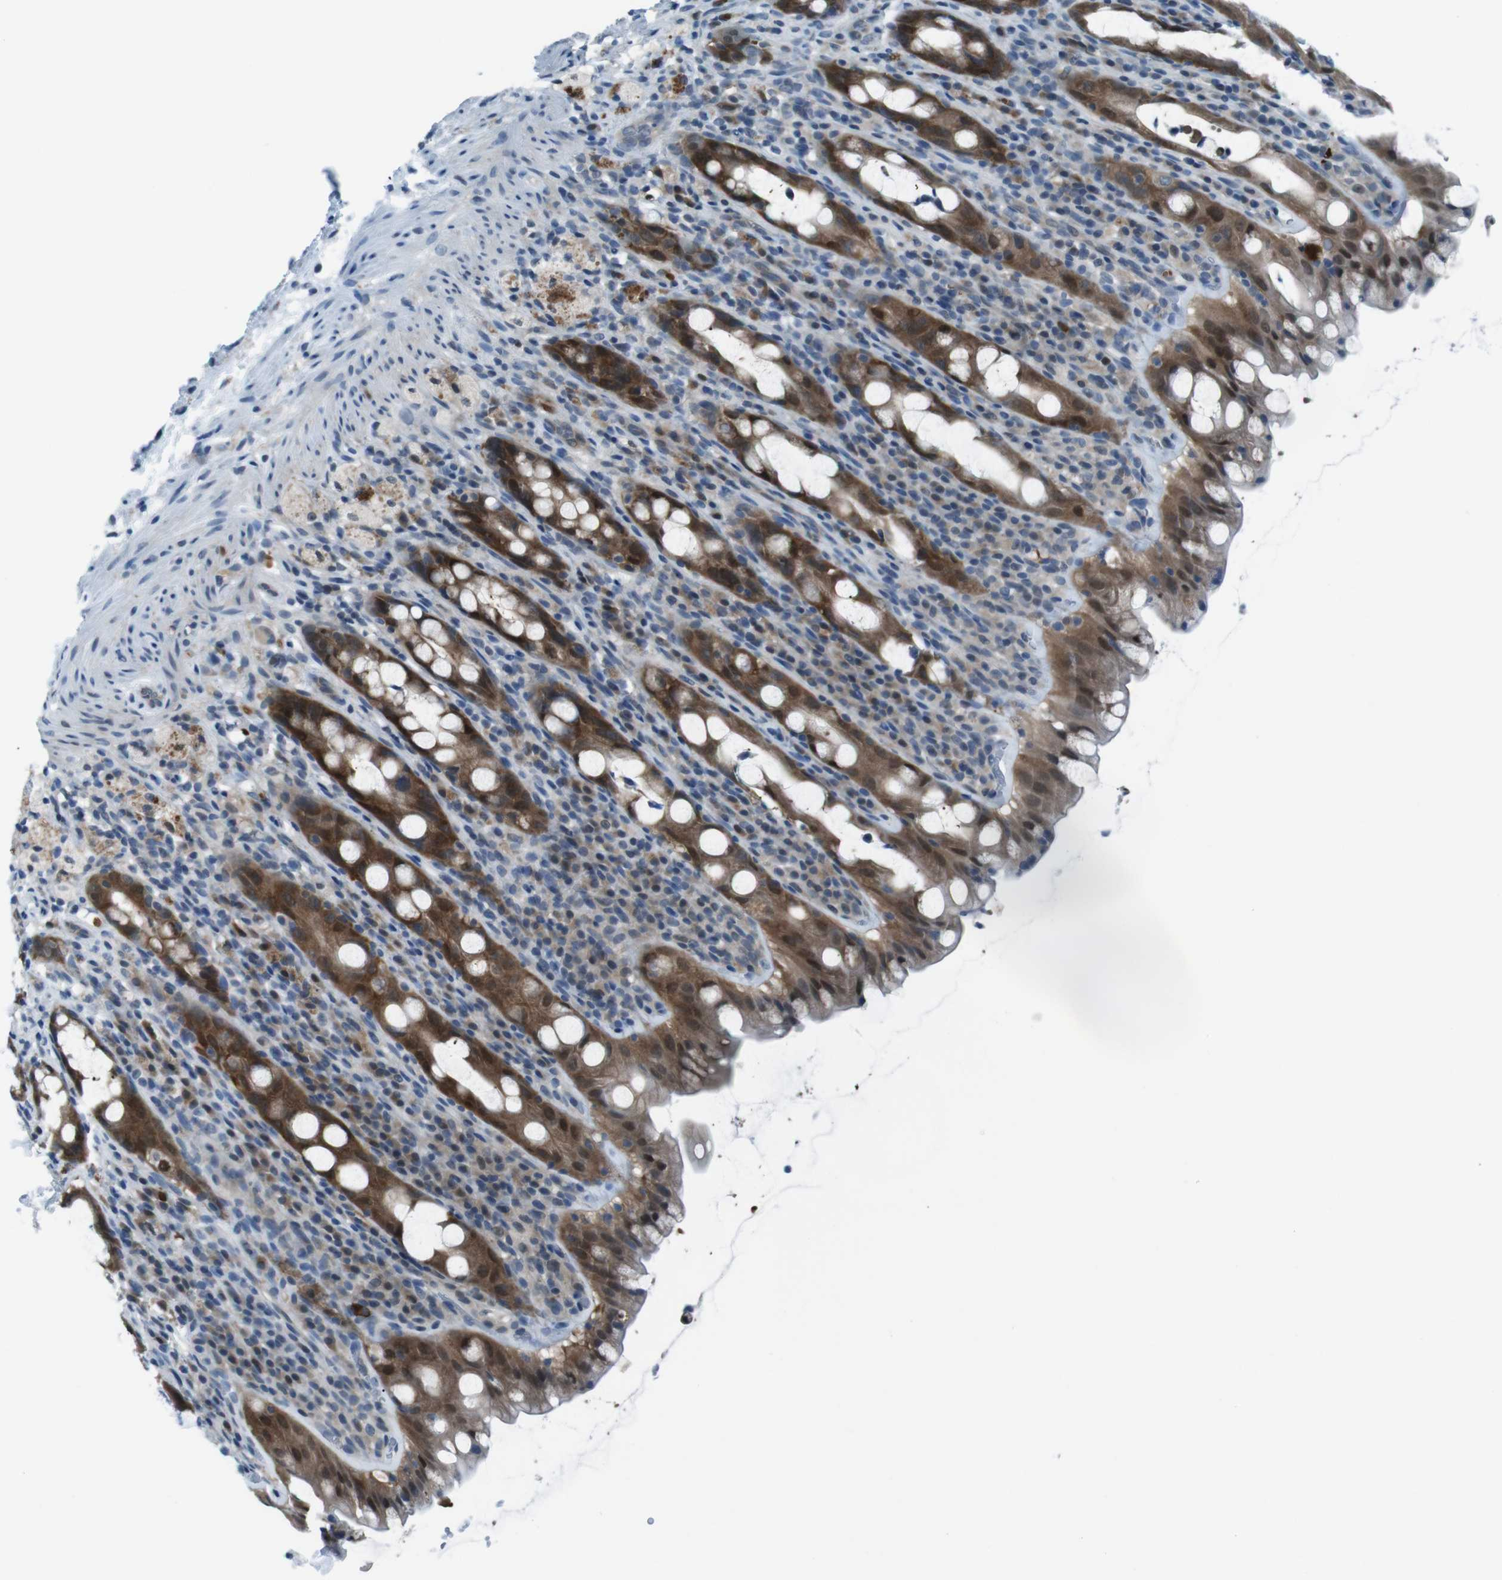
{"staining": {"intensity": "moderate", "quantity": ">75%", "location": "cytoplasmic/membranous,nuclear"}, "tissue": "rectum", "cell_type": "Glandular cells", "image_type": "normal", "snomed": [{"axis": "morphology", "description": "Normal tissue, NOS"}, {"axis": "topography", "description": "Rectum"}], "caption": "Protein staining of benign rectum displays moderate cytoplasmic/membranous,nuclear staining in approximately >75% of glandular cells. (DAB IHC with brightfield microscopy, high magnification).", "gene": "LRP5", "patient": {"sex": "male", "age": 44}}